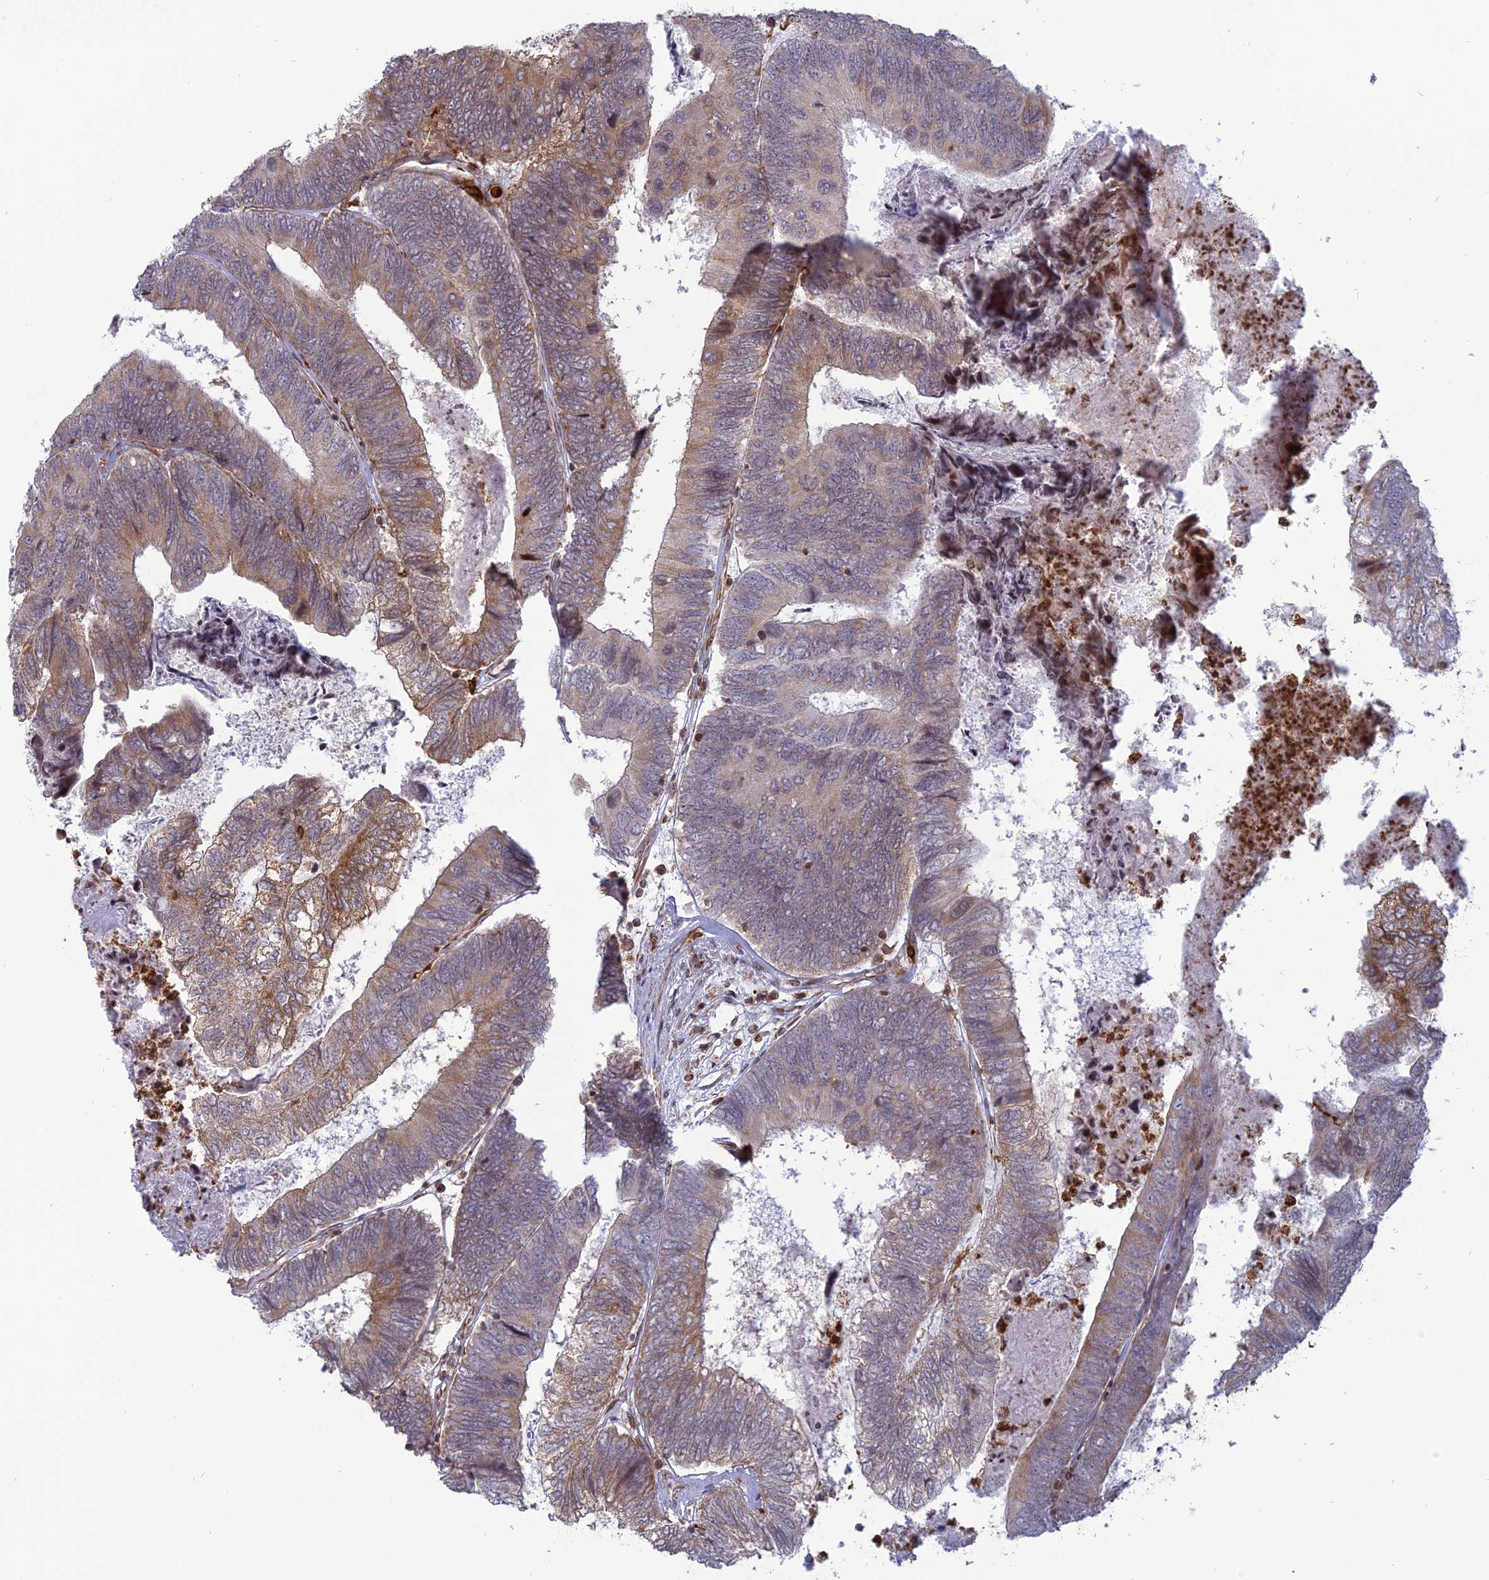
{"staining": {"intensity": "moderate", "quantity": "<25%", "location": "cytoplasmic/membranous"}, "tissue": "colorectal cancer", "cell_type": "Tumor cells", "image_type": "cancer", "snomed": [{"axis": "morphology", "description": "Adenocarcinoma, NOS"}, {"axis": "topography", "description": "Colon"}], "caption": "Immunohistochemistry (DAB) staining of adenocarcinoma (colorectal) shows moderate cytoplasmic/membranous protein positivity in approximately <25% of tumor cells.", "gene": "APOBR", "patient": {"sex": "female", "age": 67}}